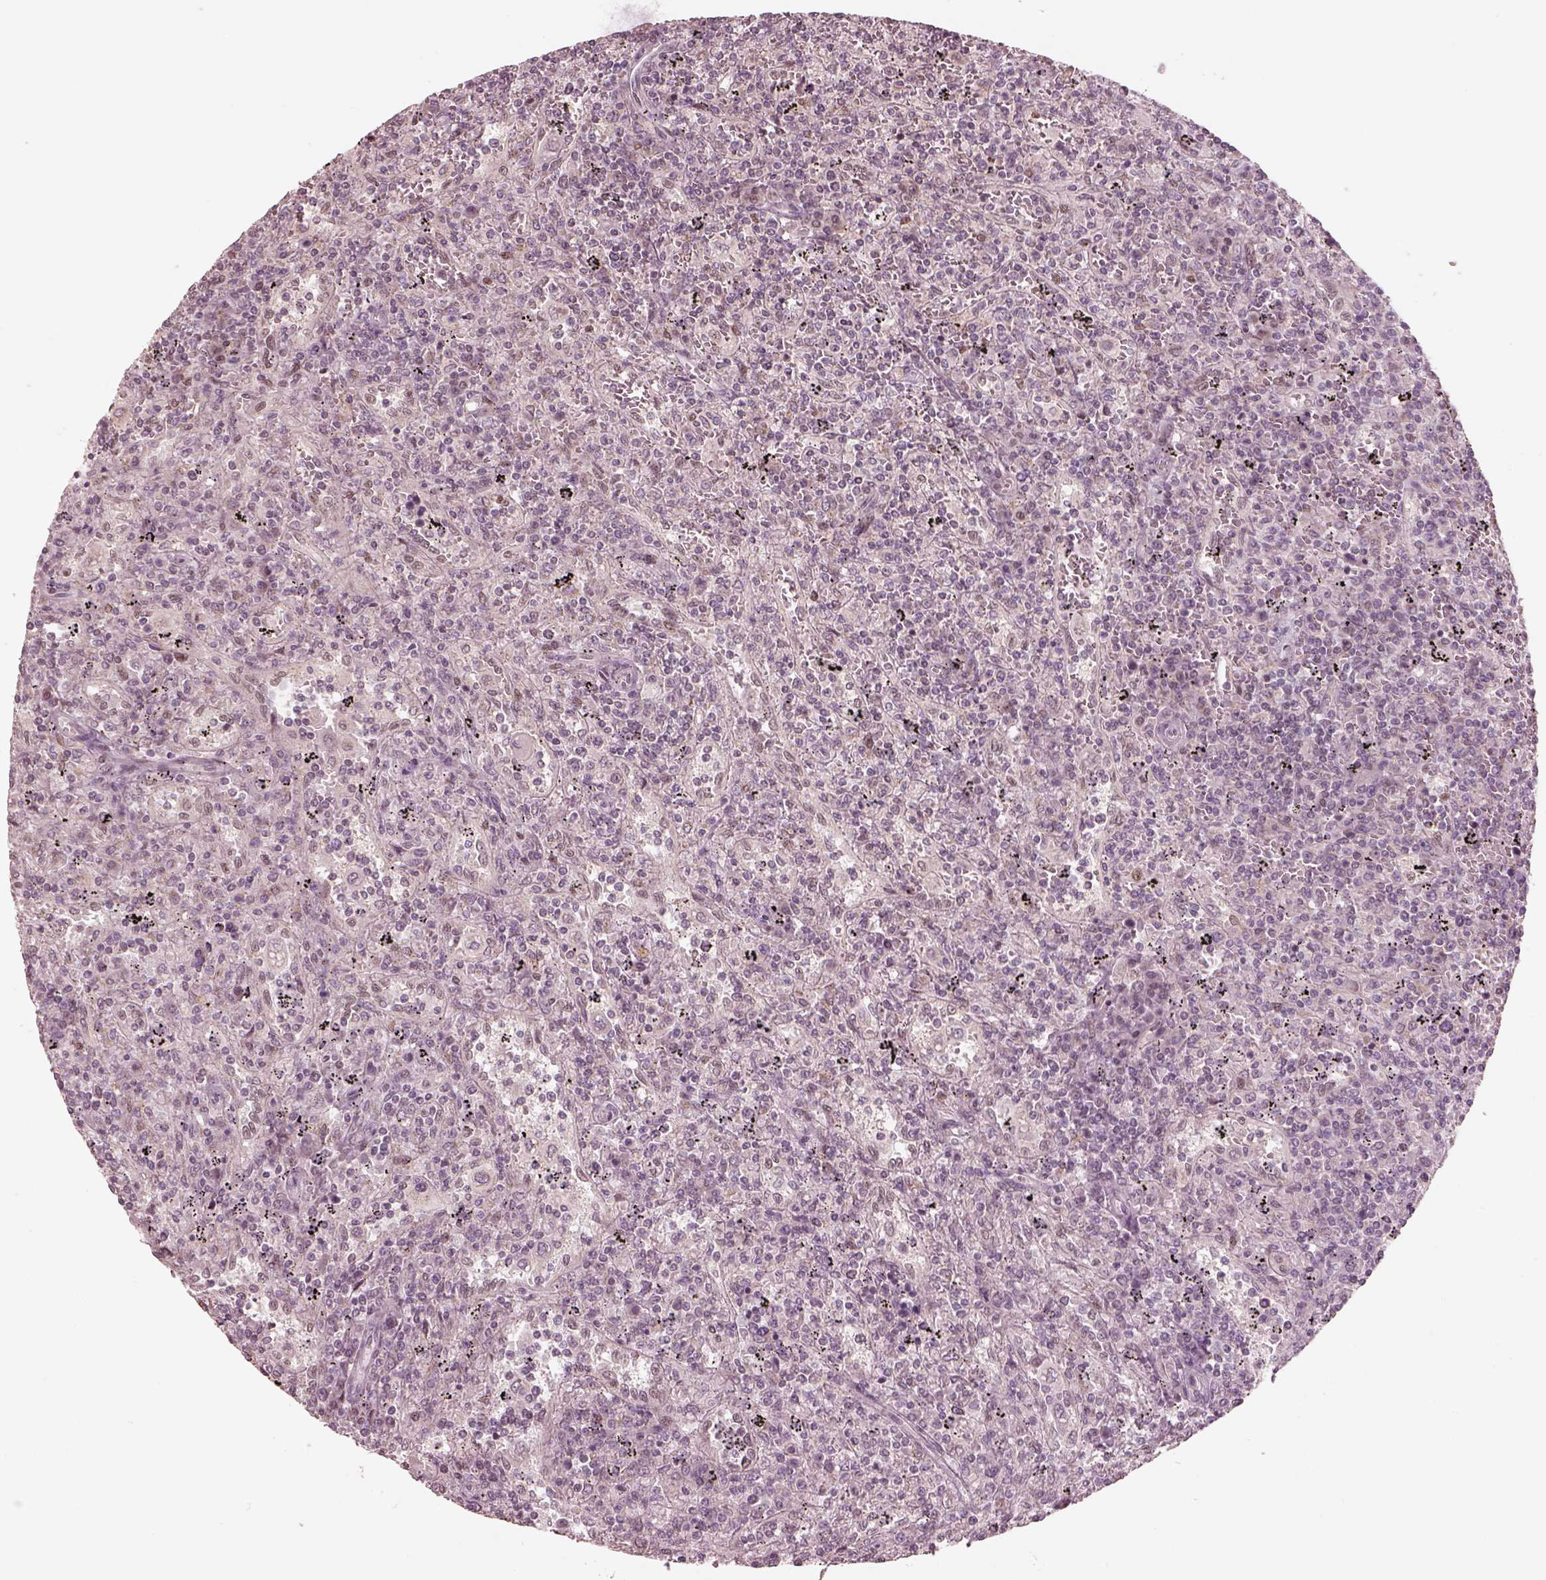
{"staining": {"intensity": "negative", "quantity": "none", "location": "none"}, "tissue": "lymphoma", "cell_type": "Tumor cells", "image_type": "cancer", "snomed": [{"axis": "morphology", "description": "Malignant lymphoma, non-Hodgkin's type, Low grade"}, {"axis": "topography", "description": "Spleen"}], "caption": "Tumor cells are negative for protein expression in human malignant lymphoma, non-Hodgkin's type (low-grade).", "gene": "IQCB1", "patient": {"sex": "male", "age": 62}}